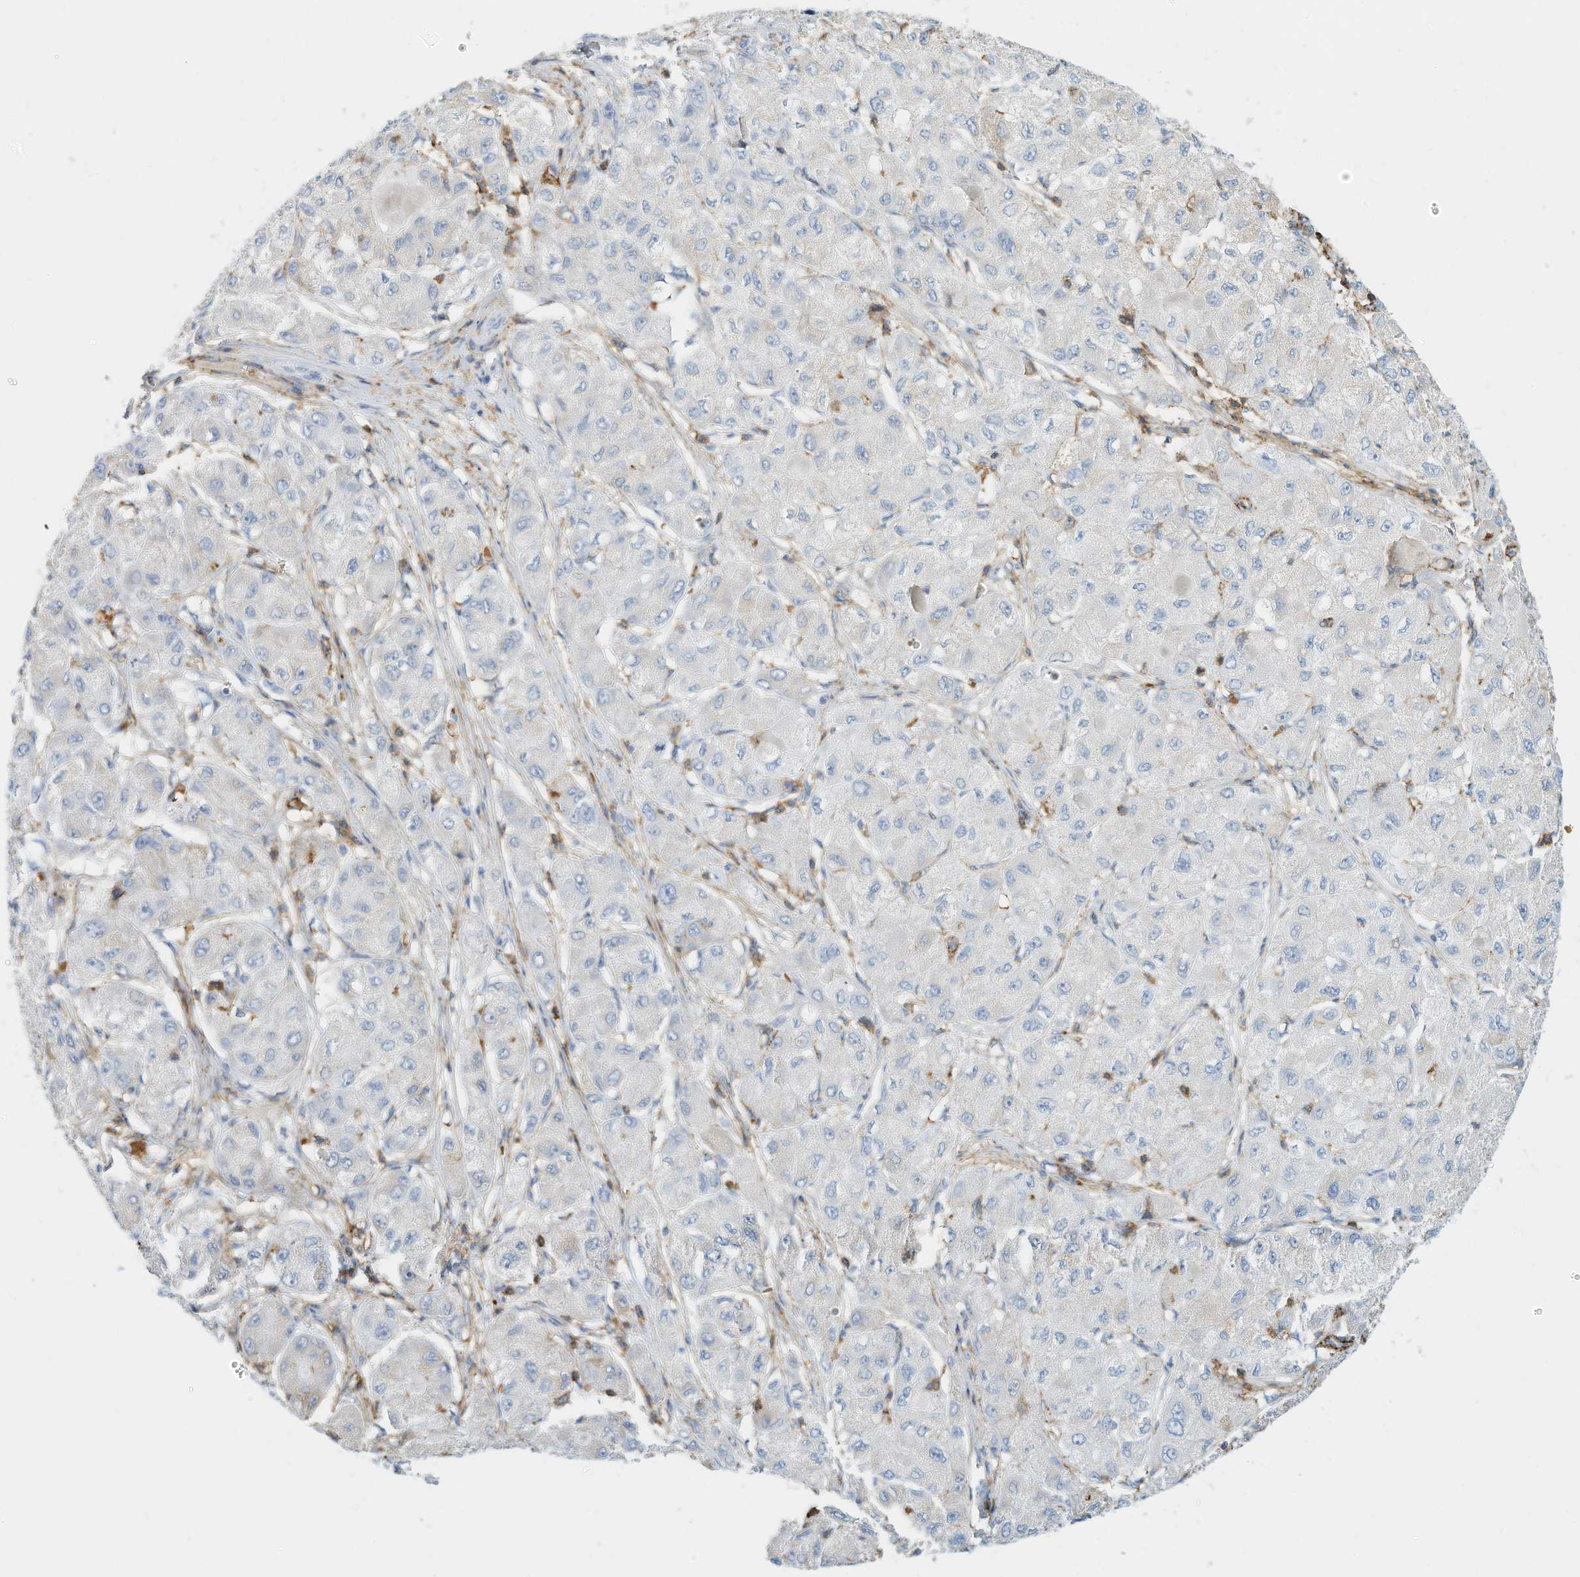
{"staining": {"intensity": "moderate", "quantity": "<25%", "location": "cytoplasmic/membranous"}, "tissue": "liver cancer", "cell_type": "Tumor cells", "image_type": "cancer", "snomed": [{"axis": "morphology", "description": "Carcinoma, Hepatocellular, NOS"}, {"axis": "topography", "description": "Liver"}], "caption": "Liver cancer (hepatocellular carcinoma) stained with DAB (3,3'-diaminobenzidine) immunohistochemistry (IHC) shows low levels of moderate cytoplasmic/membranous expression in approximately <25% of tumor cells.", "gene": "TXNDC9", "patient": {"sex": "male", "age": 80}}